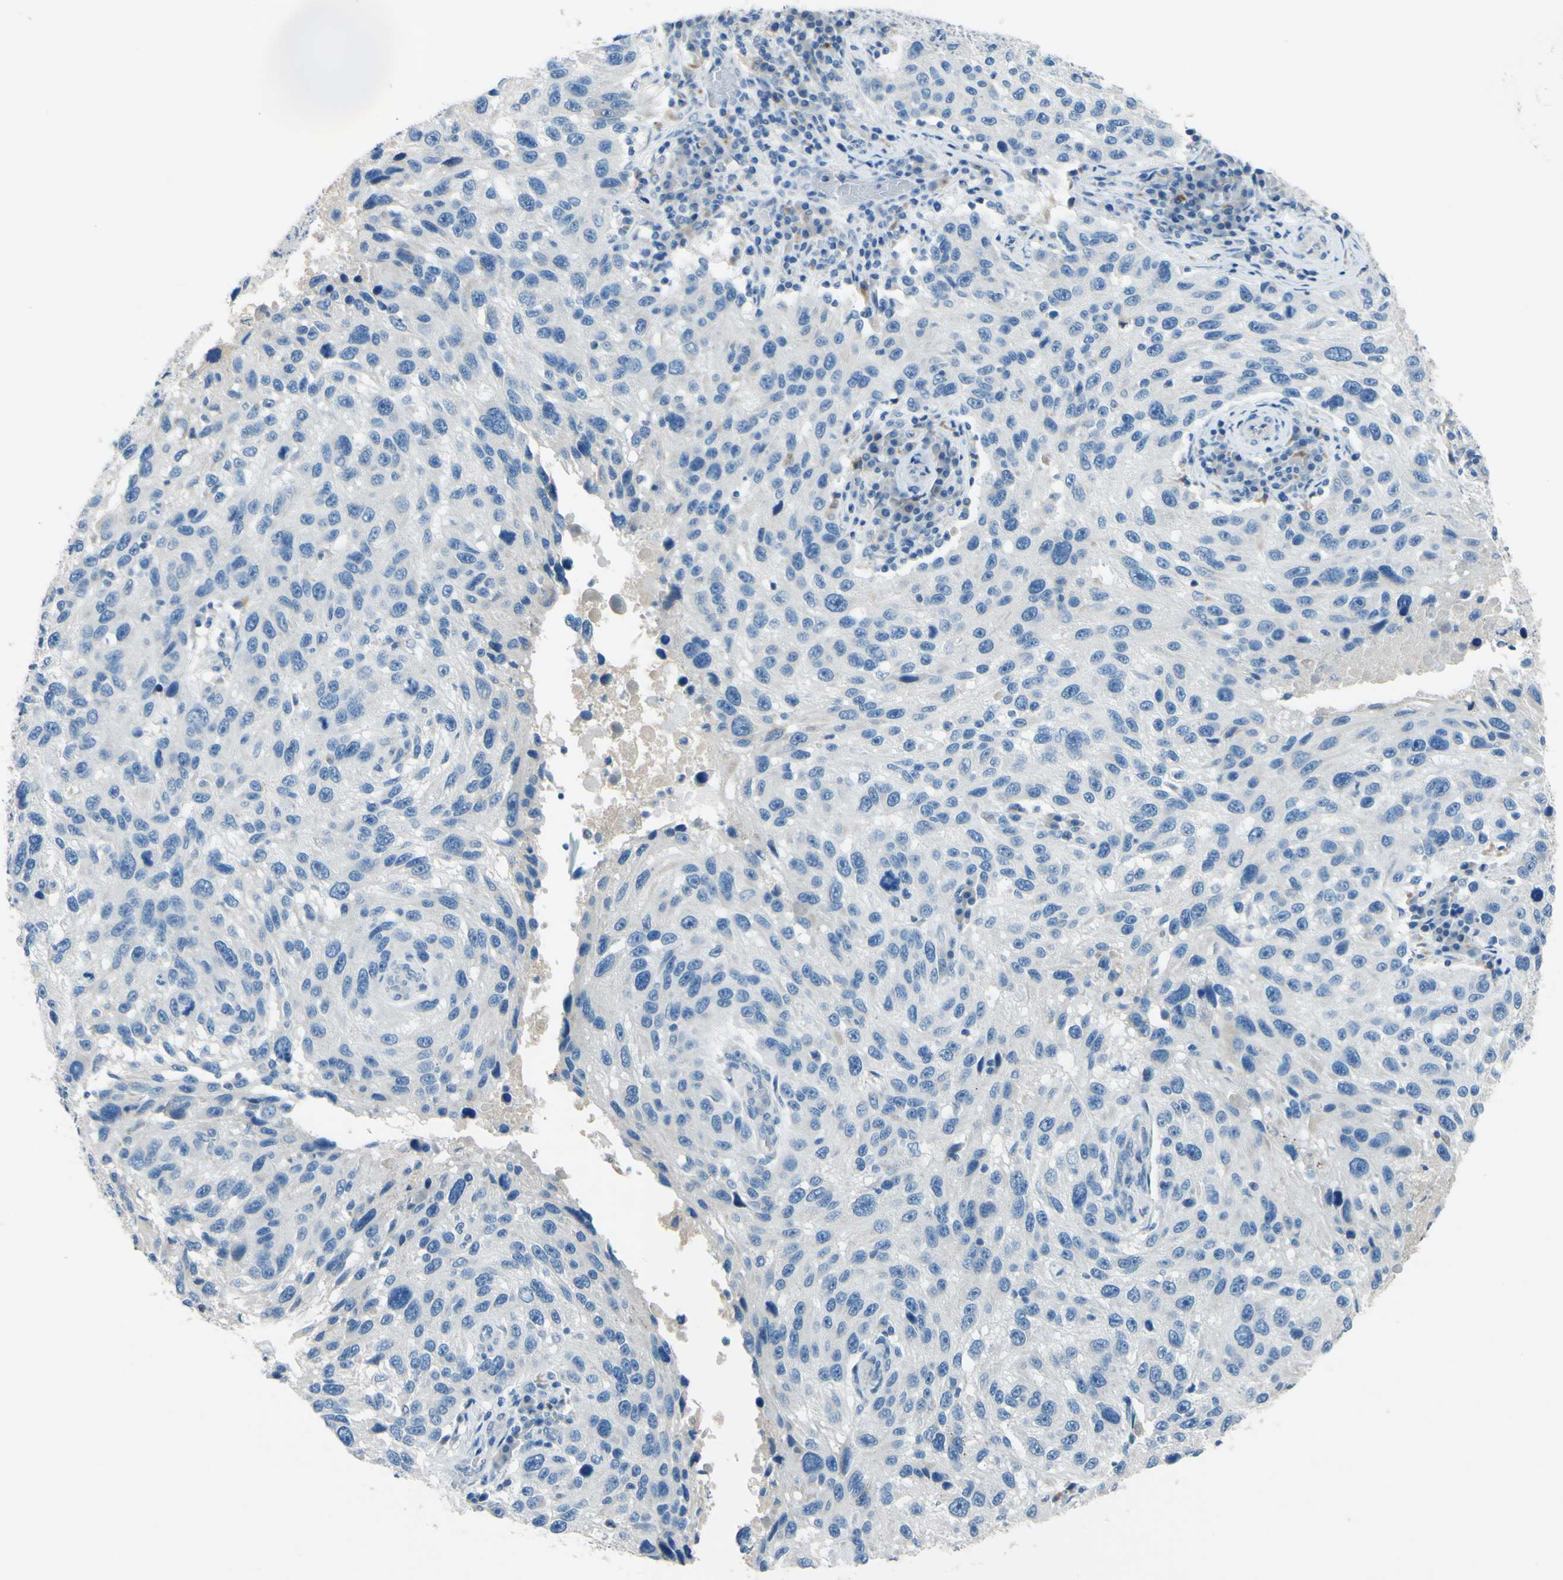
{"staining": {"intensity": "negative", "quantity": "none", "location": "none"}, "tissue": "melanoma", "cell_type": "Tumor cells", "image_type": "cancer", "snomed": [{"axis": "morphology", "description": "Malignant melanoma, NOS"}, {"axis": "topography", "description": "Skin"}], "caption": "This photomicrograph is of malignant melanoma stained with immunohistochemistry (IHC) to label a protein in brown with the nuclei are counter-stained blue. There is no positivity in tumor cells. (DAB (3,3'-diaminobenzidine) immunohistochemistry (IHC) with hematoxylin counter stain).", "gene": "CDH10", "patient": {"sex": "male", "age": 53}}